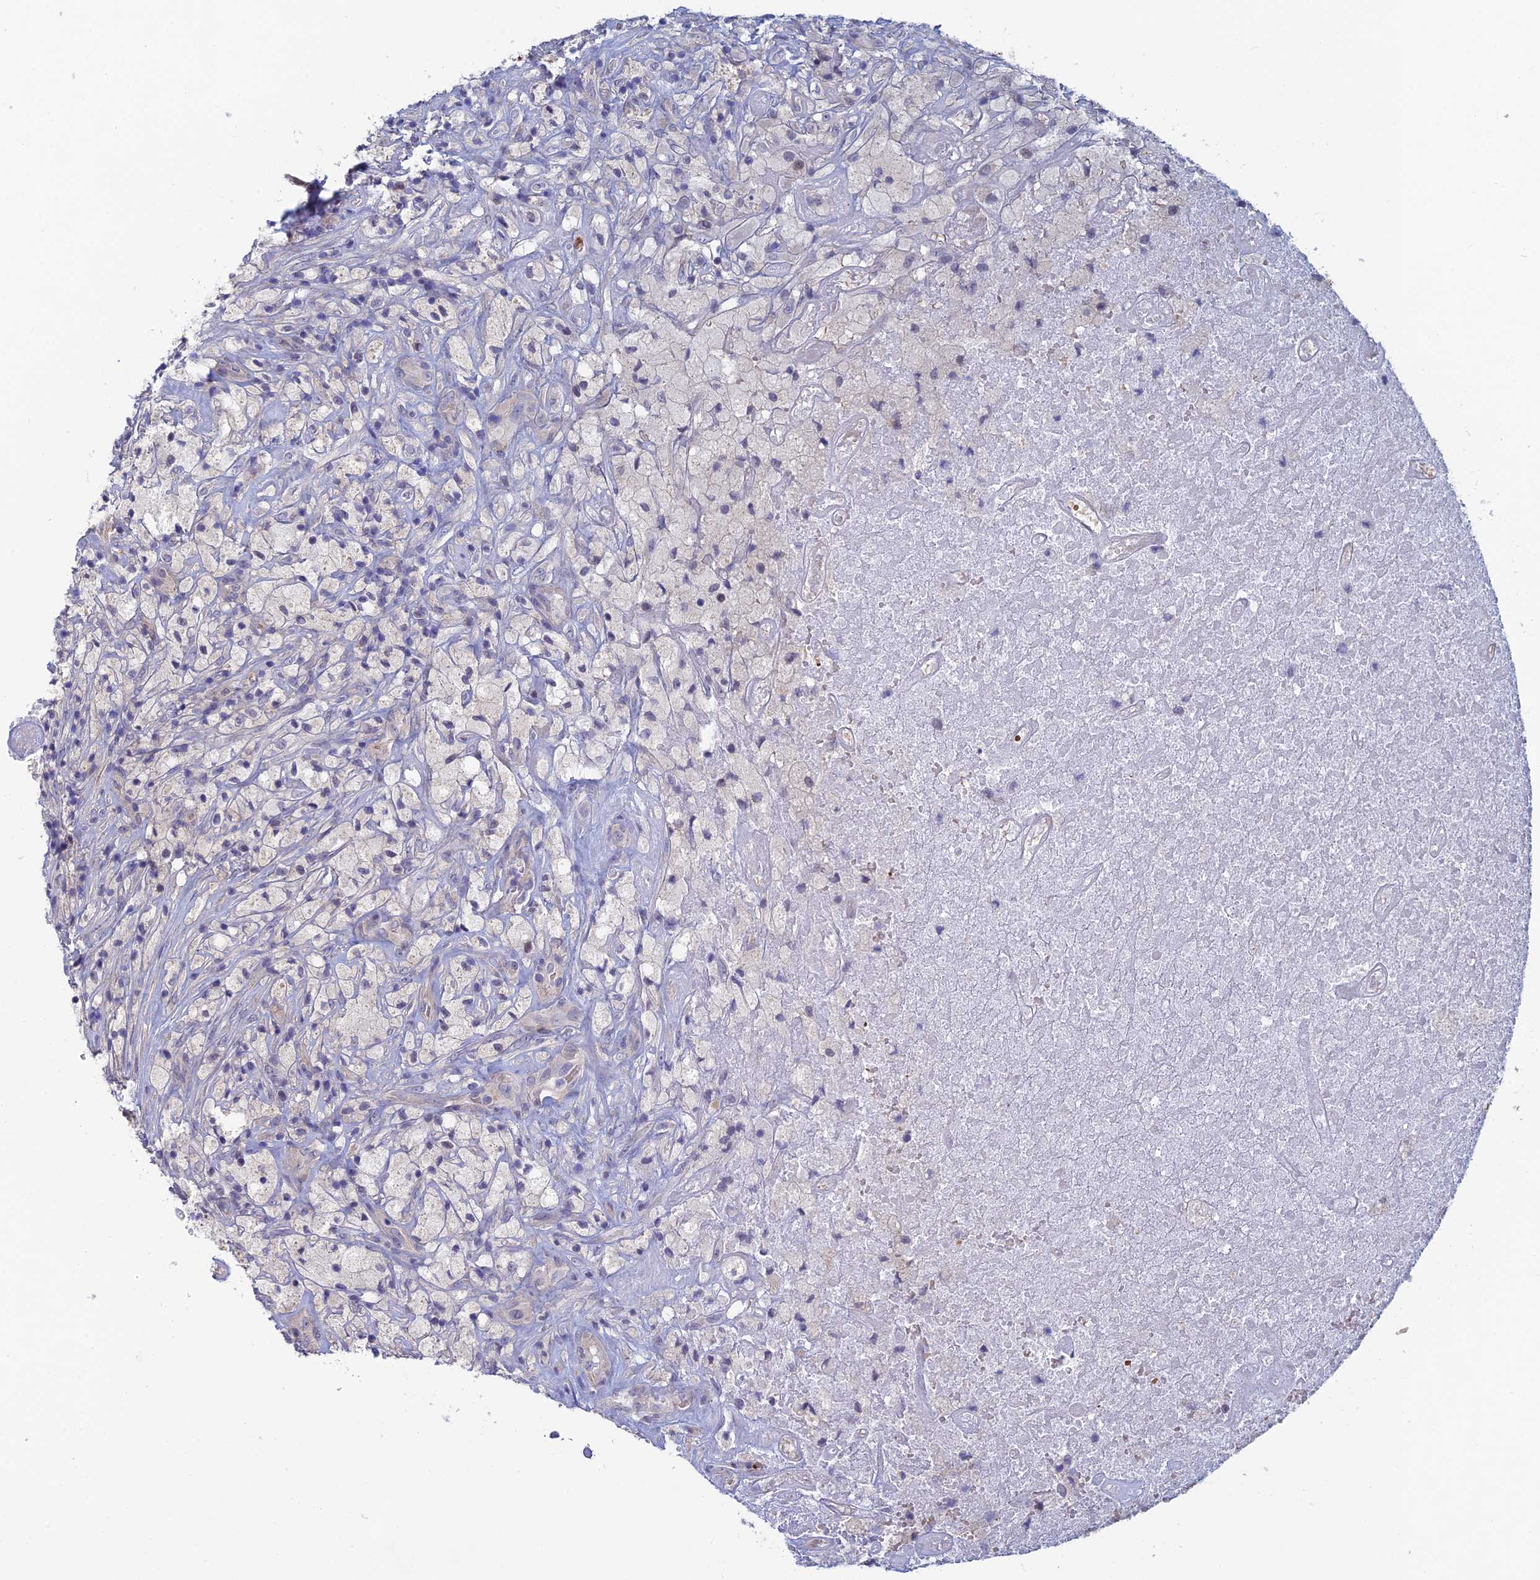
{"staining": {"intensity": "negative", "quantity": "none", "location": "none"}, "tissue": "glioma", "cell_type": "Tumor cells", "image_type": "cancer", "snomed": [{"axis": "morphology", "description": "Glioma, malignant, High grade"}, {"axis": "topography", "description": "Brain"}], "caption": "Immunohistochemistry (IHC) photomicrograph of malignant high-grade glioma stained for a protein (brown), which exhibits no positivity in tumor cells. (DAB (3,3'-diaminobenzidine) immunohistochemistry (IHC), high magnification).", "gene": "GIPC1", "patient": {"sex": "male", "age": 69}}